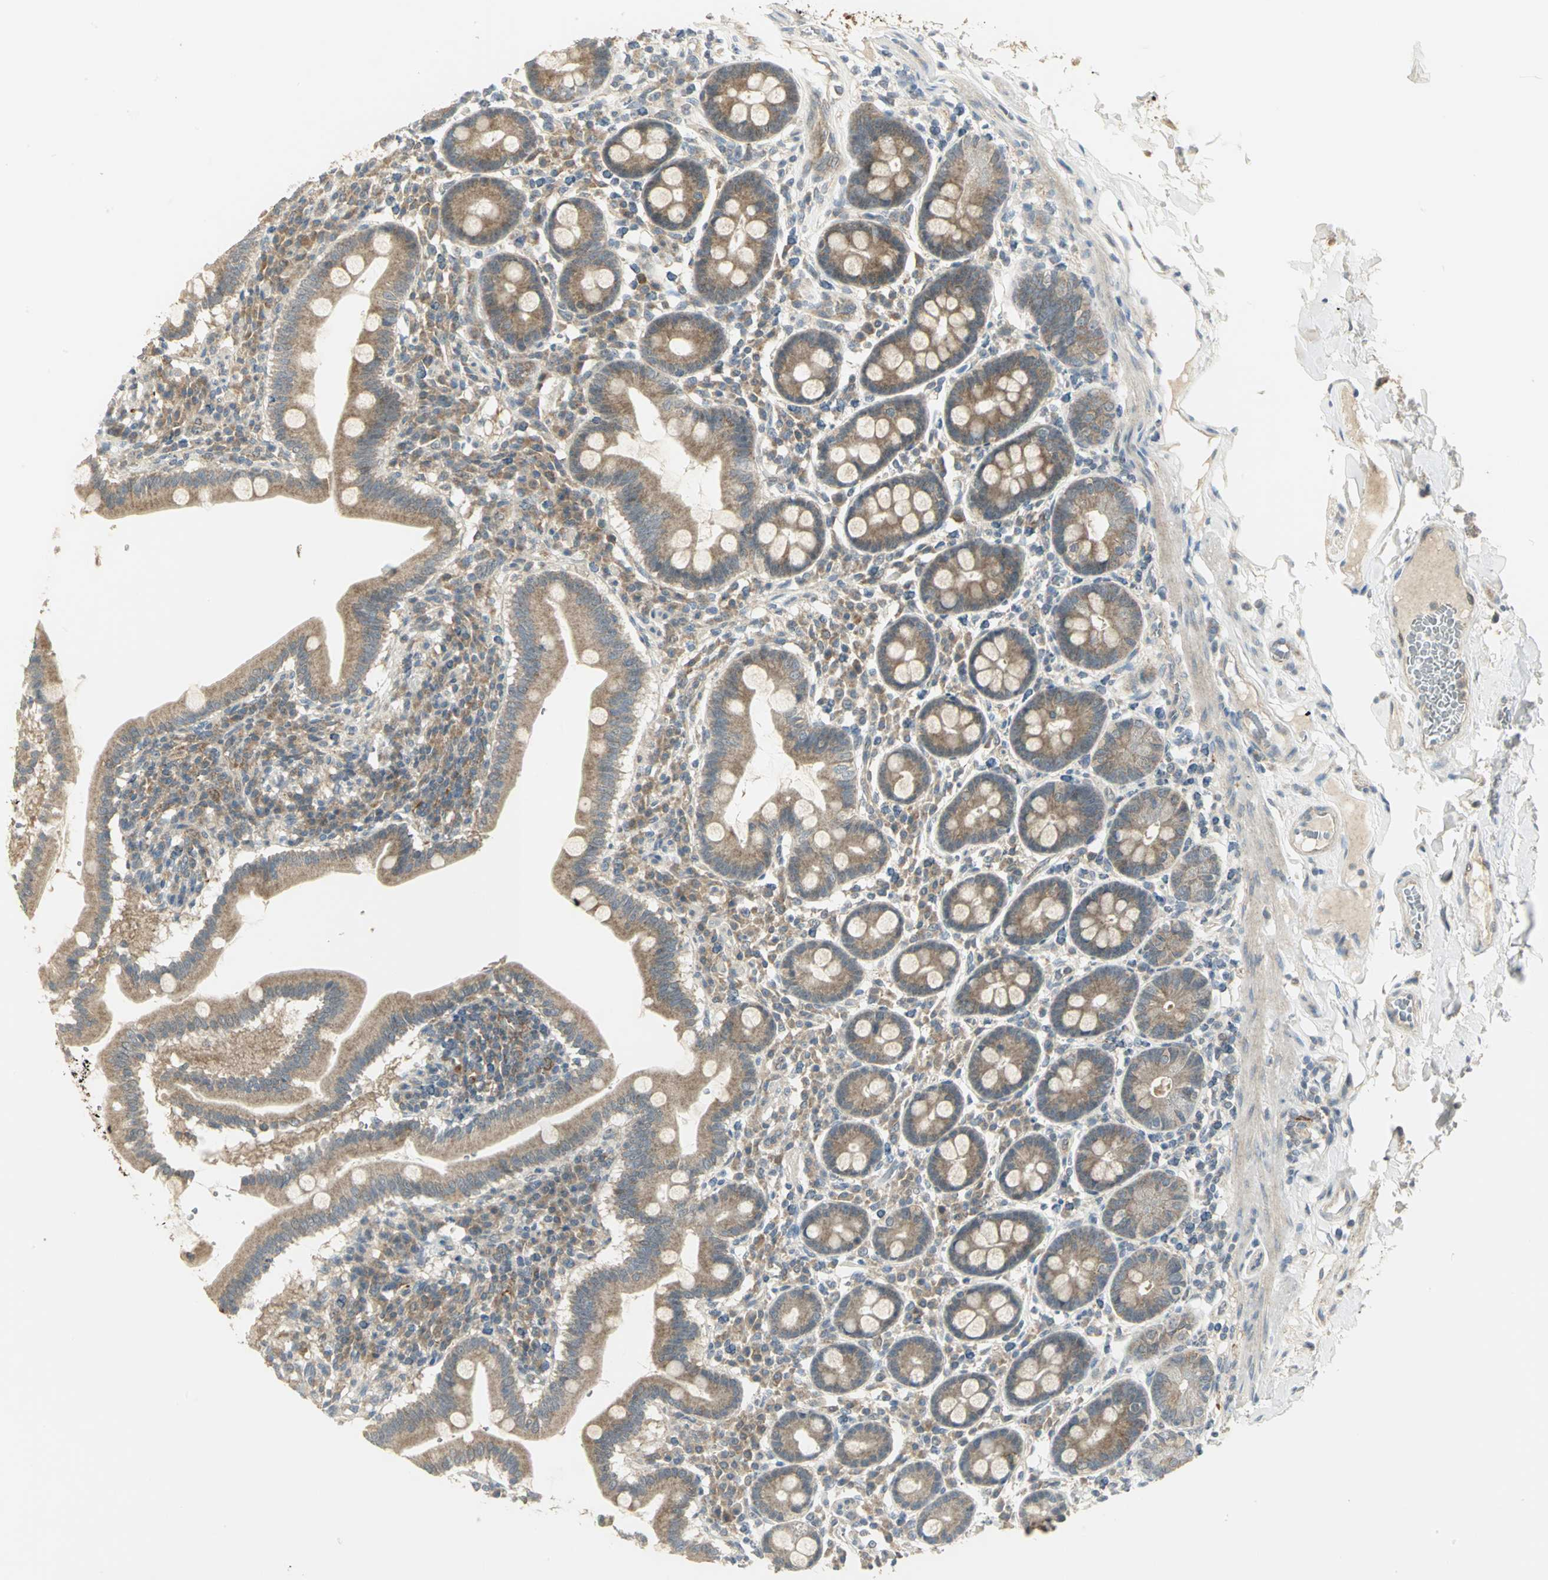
{"staining": {"intensity": "weak", "quantity": ">75%", "location": "cytoplasmic/membranous"}, "tissue": "duodenum", "cell_type": "Glandular cells", "image_type": "normal", "snomed": [{"axis": "morphology", "description": "Normal tissue, NOS"}, {"axis": "topography", "description": "Duodenum"}], "caption": "Duodenum stained with immunohistochemistry (IHC) displays weak cytoplasmic/membranous staining in approximately >75% of glandular cells. Using DAB (brown) and hematoxylin (blue) stains, captured at high magnification using brightfield microscopy.", "gene": "MAPK8IP3", "patient": {"sex": "male", "age": 50}}